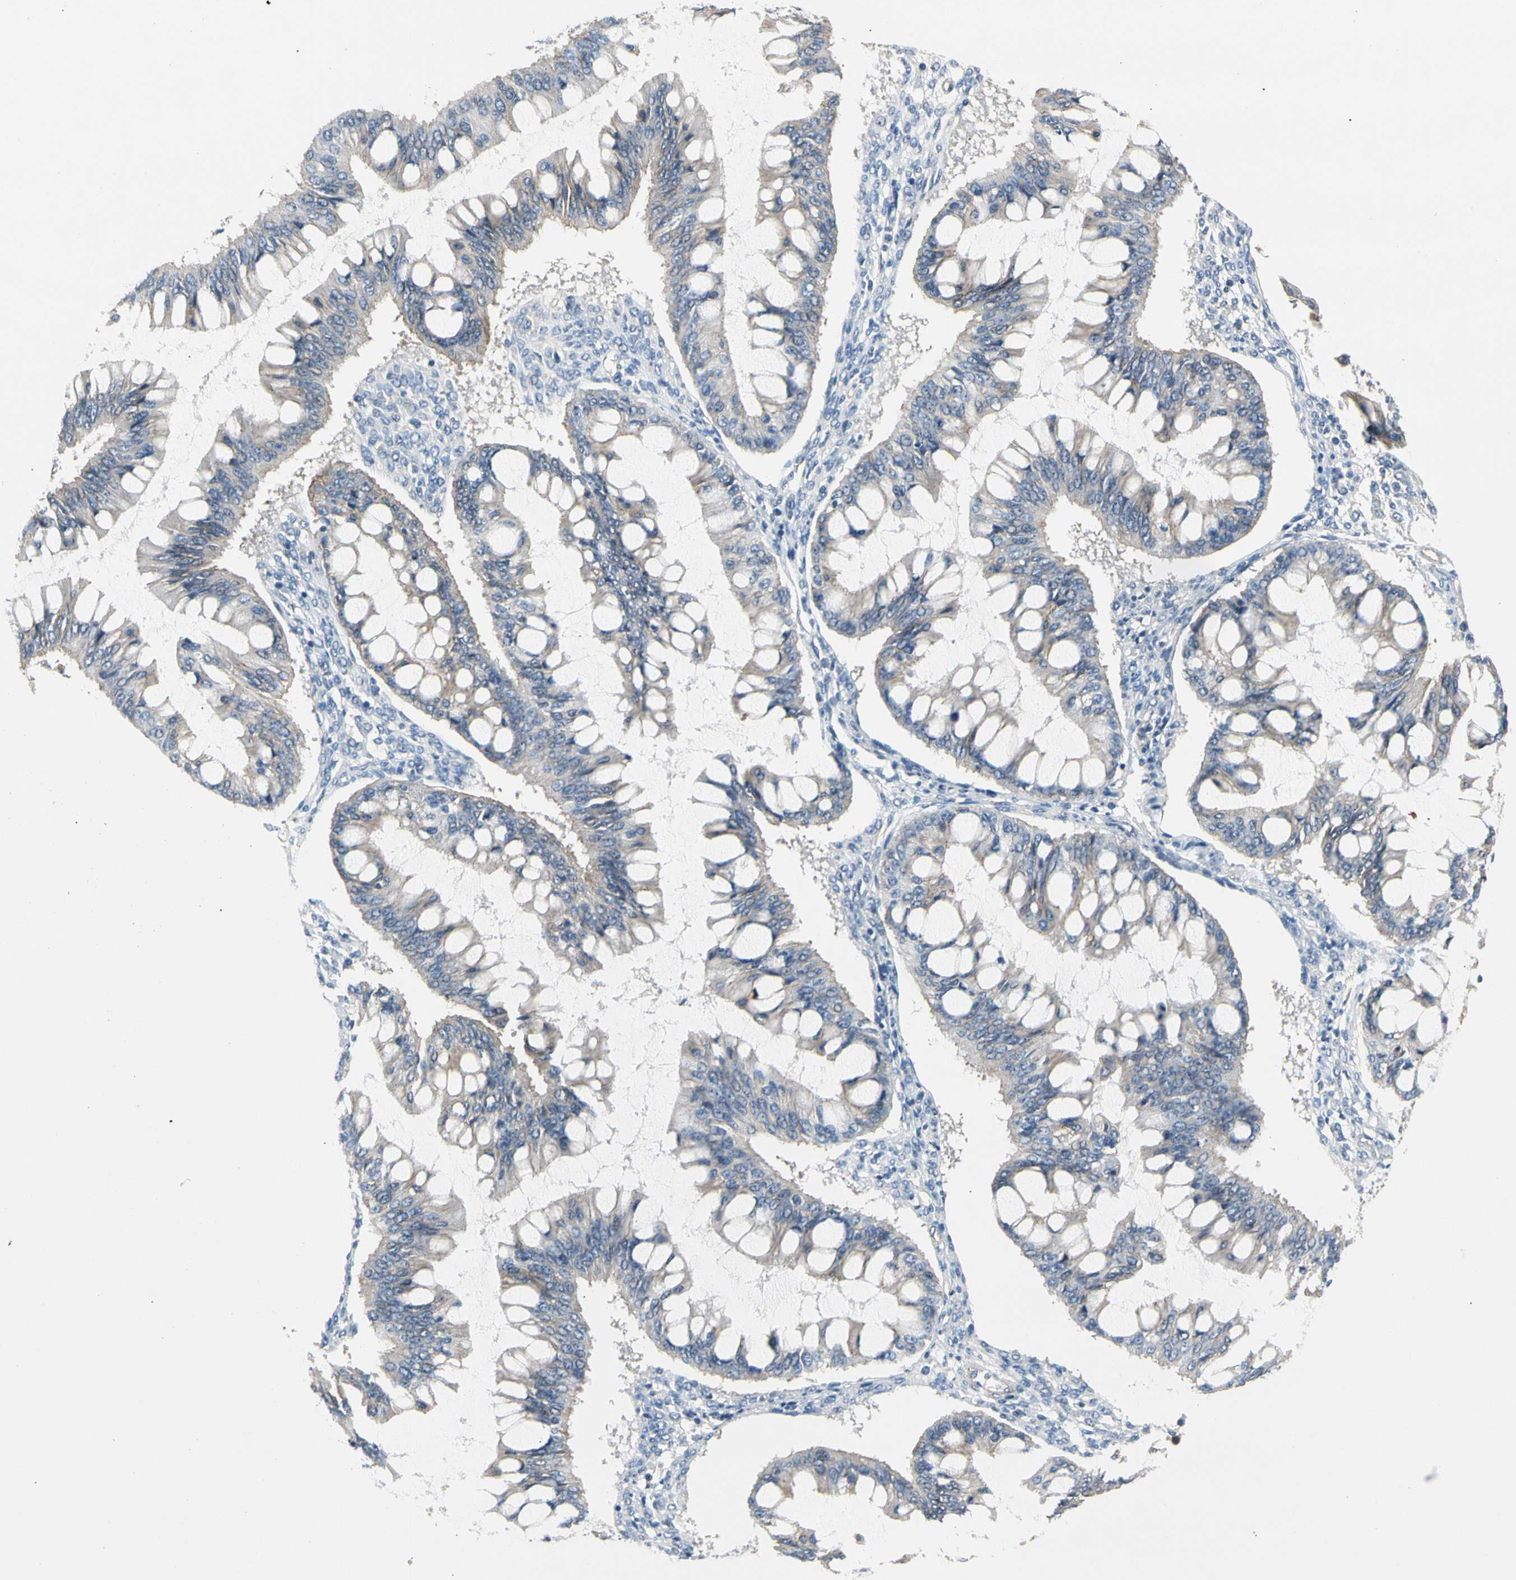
{"staining": {"intensity": "negative", "quantity": "none", "location": "none"}, "tissue": "ovarian cancer", "cell_type": "Tumor cells", "image_type": "cancer", "snomed": [{"axis": "morphology", "description": "Cystadenocarcinoma, mucinous, NOS"}, {"axis": "topography", "description": "Ovary"}], "caption": "Tumor cells are negative for brown protein staining in ovarian mucinous cystadenocarcinoma. (Stains: DAB IHC with hematoxylin counter stain, Microscopy: brightfield microscopy at high magnification).", "gene": "LGR6", "patient": {"sex": "female", "age": 73}}